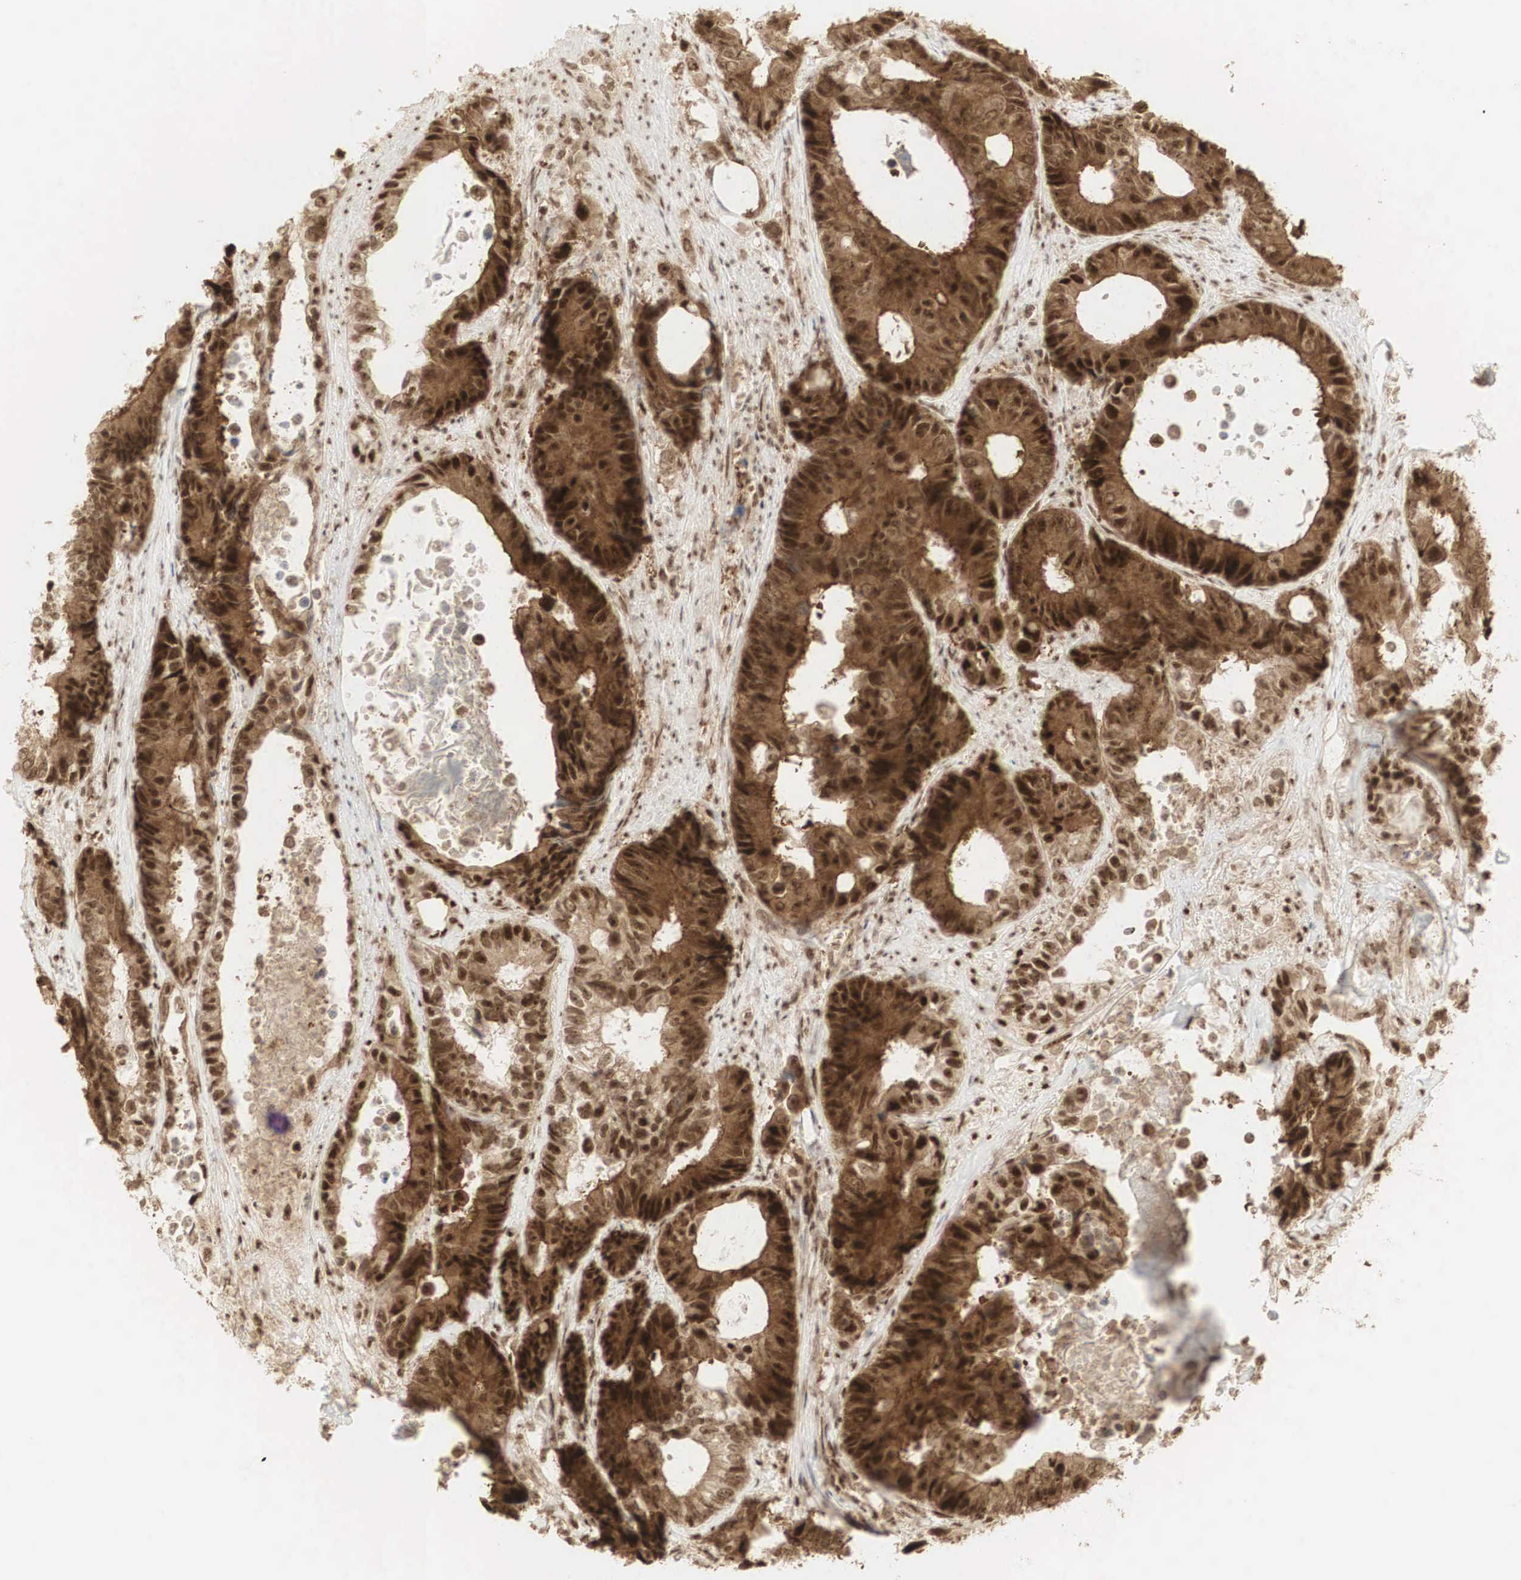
{"staining": {"intensity": "strong", "quantity": ">75%", "location": "cytoplasmic/membranous,nuclear"}, "tissue": "colorectal cancer", "cell_type": "Tumor cells", "image_type": "cancer", "snomed": [{"axis": "morphology", "description": "Adenocarcinoma, NOS"}, {"axis": "topography", "description": "Rectum"}], "caption": "Adenocarcinoma (colorectal) tissue displays strong cytoplasmic/membranous and nuclear expression in approximately >75% of tumor cells, visualized by immunohistochemistry.", "gene": "RNF113A", "patient": {"sex": "female", "age": 98}}